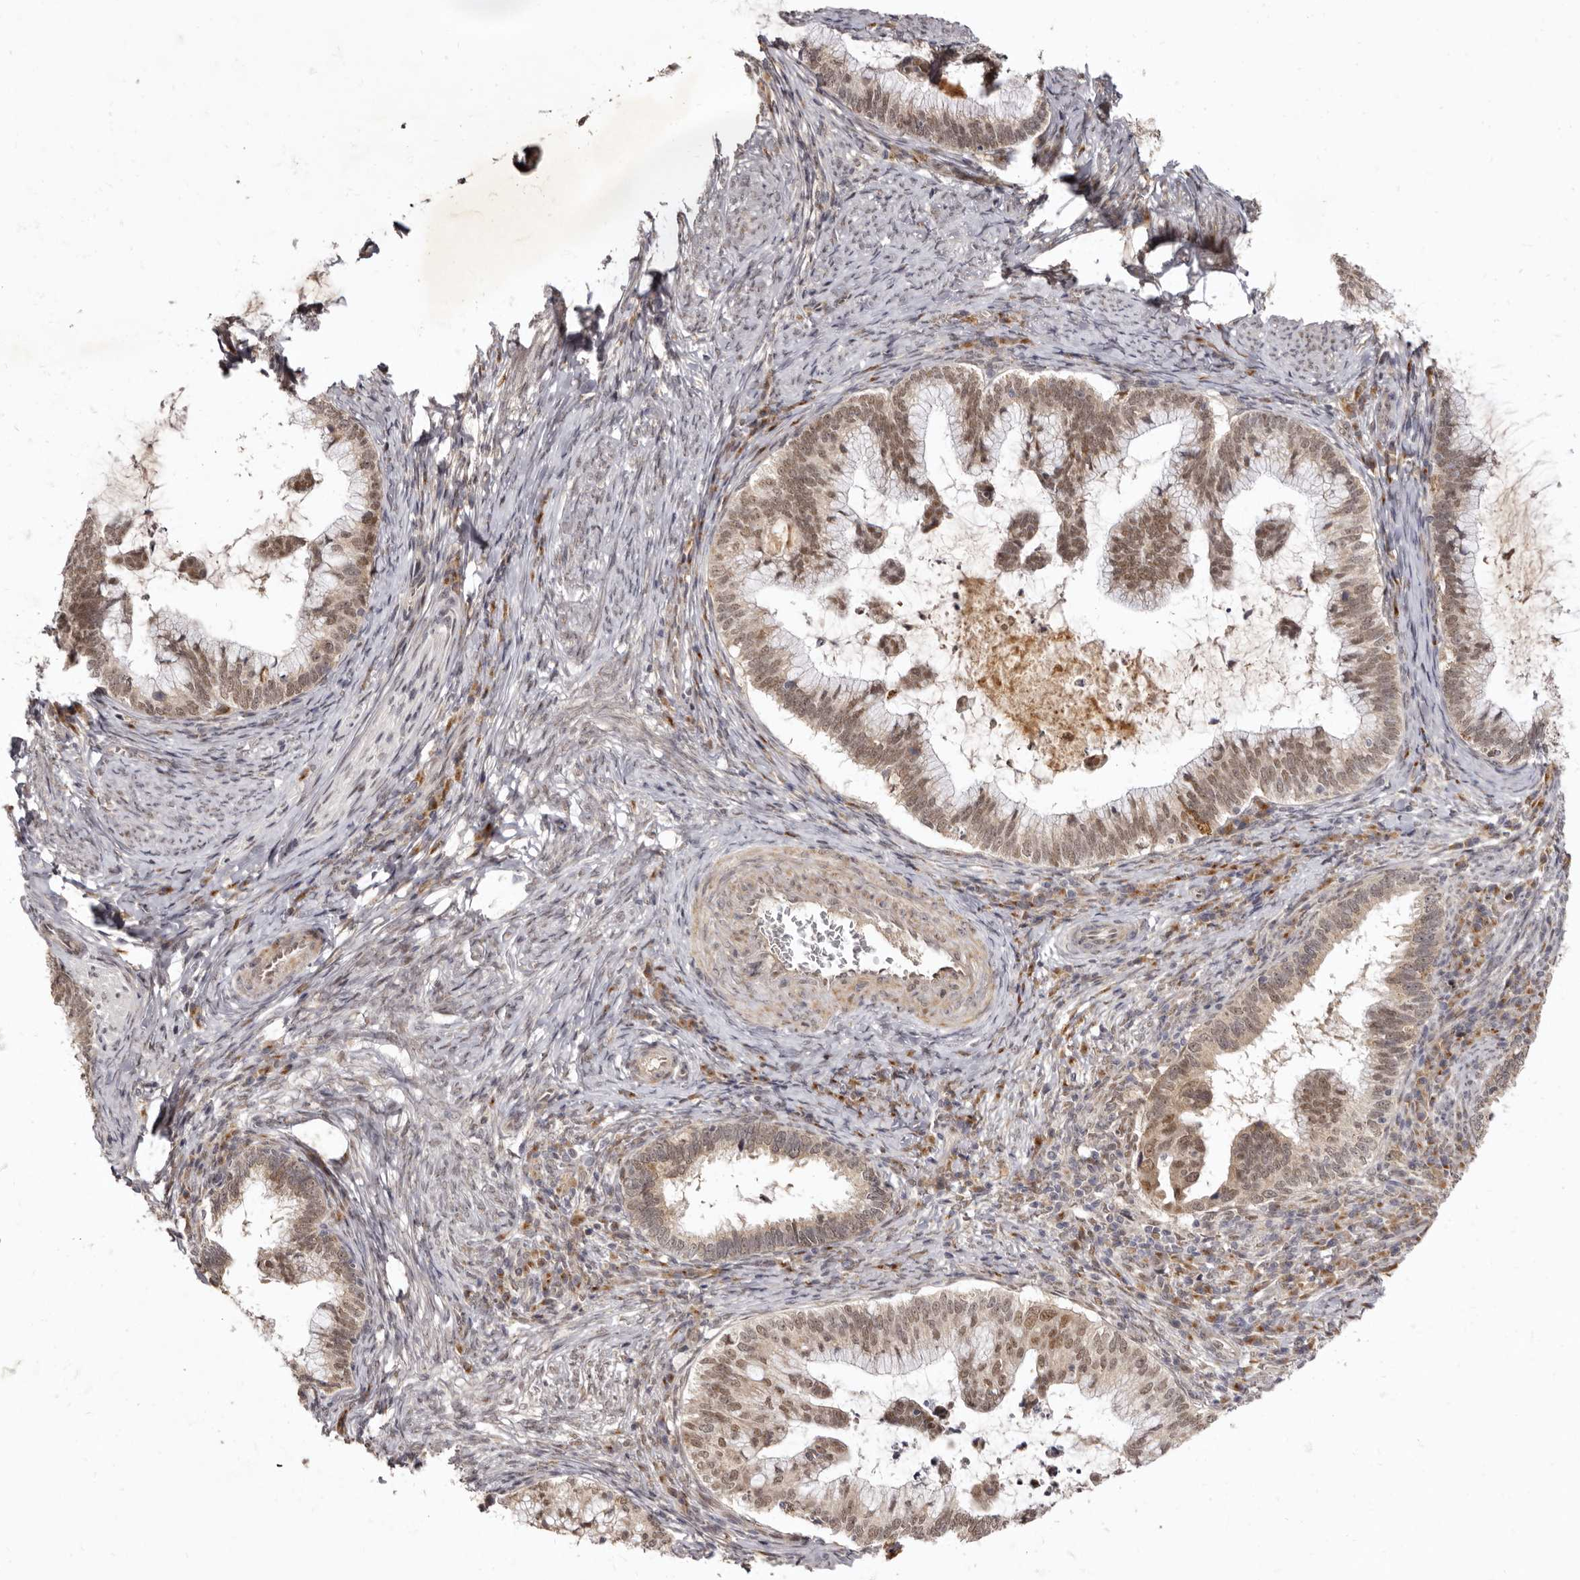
{"staining": {"intensity": "moderate", "quantity": ">75%", "location": "cytoplasmic/membranous,nuclear"}, "tissue": "cervical cancer", "cell_type": "Tumor cells", "image_type": "cancer", "snomed": [{"axis": "morphology", "description": "Adenocarcinoma, NOS"}, {"axis": "topography", "description": "Cervix"}], "caption": "Tumor cells exhibit medium levels of moderate cytoplasmic/membranous and nuclear staining in approximately >75% of cells in adenocarcinoma (cervical). The protein is shown in brown color, while the nuclei are stained blue.", "gene": "ZNF326", "patient": {"sex": "female", "age": 36}}